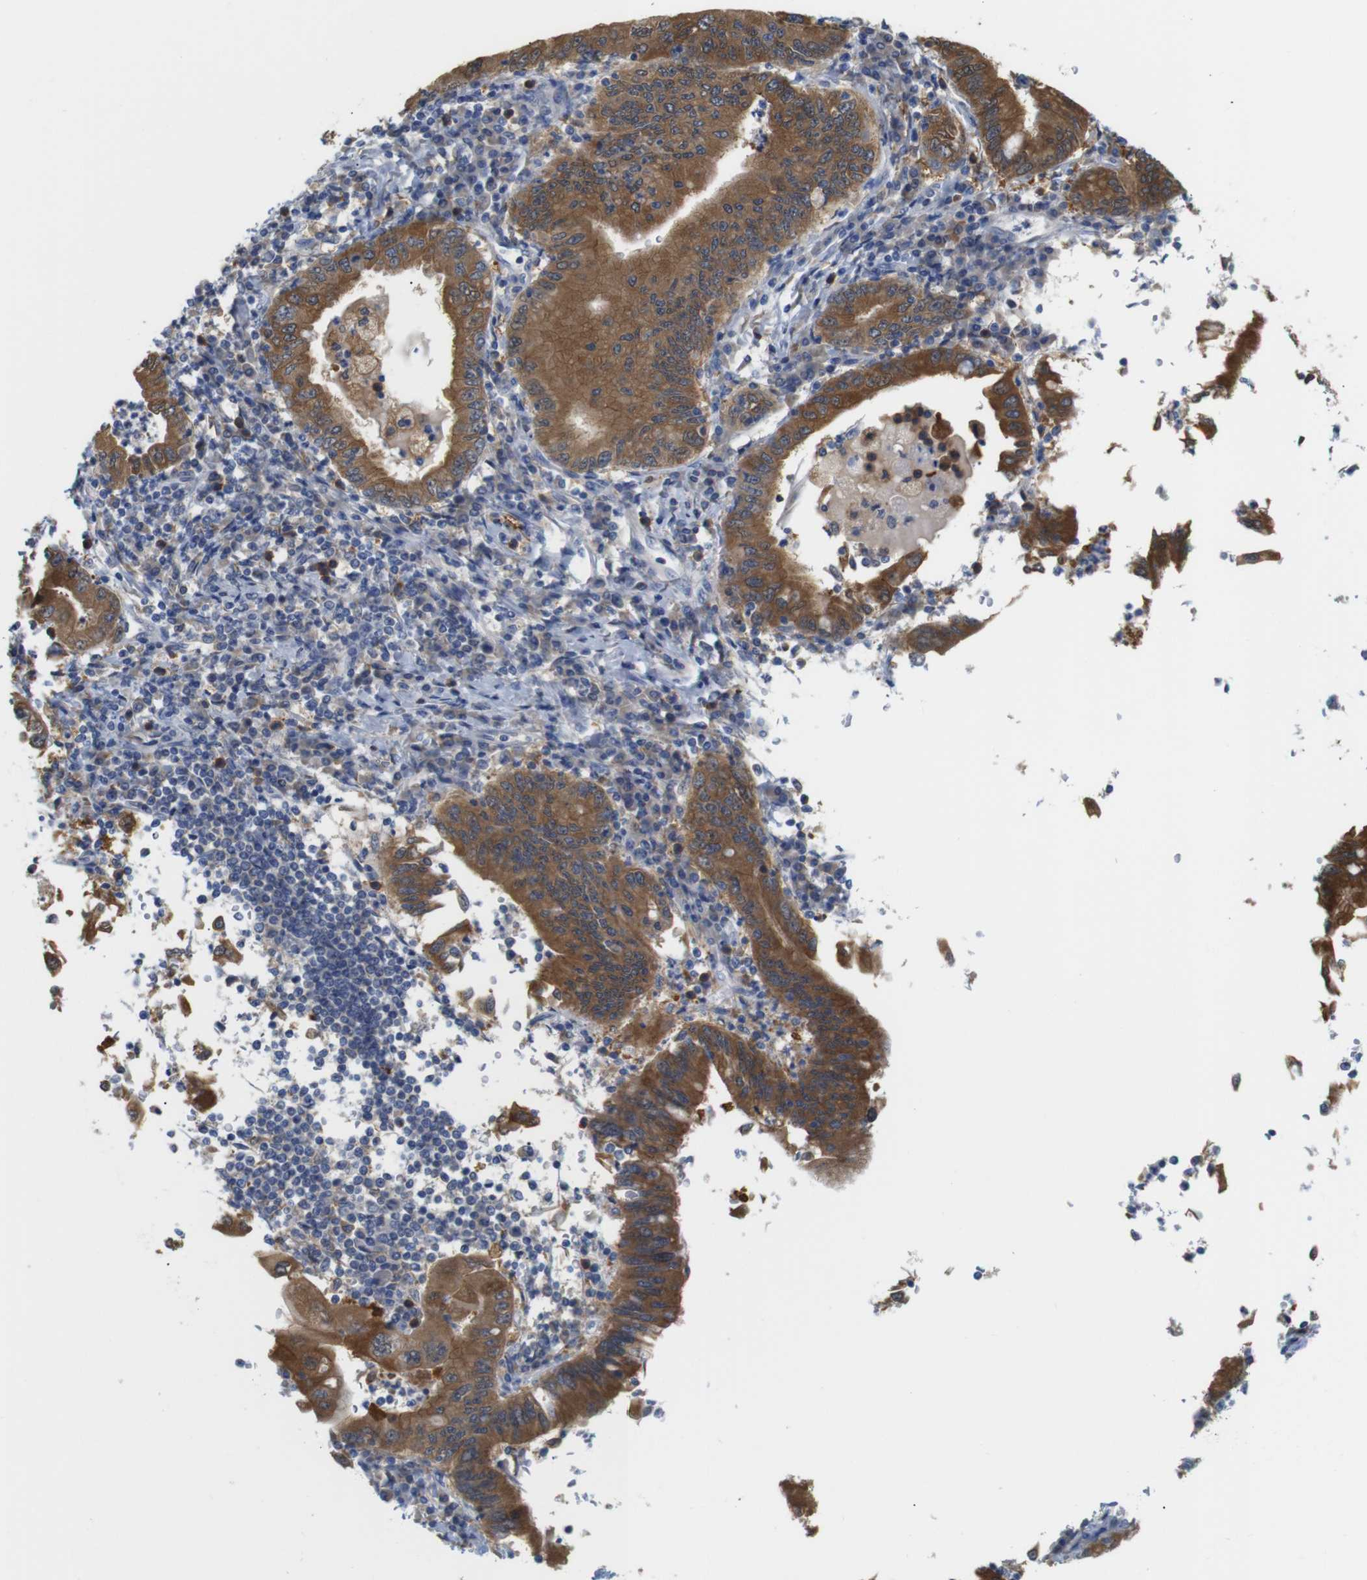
{"staining": {"intensity": "moderate", "quantity": ">75%", "location": "cytoplasmic/membranous"}, "tissue": "stomach cancer", "cell_type": "Tumor cells", "image_type": "cancer", "snomed": [{"axis": "morphology", "description": "Normal tissue, NOS"}, {"axis": "morphology", "description": "Adenocarcinoma, NOS"}, {"axis": "topography", "description": "Esophagus"}, {"axis": "topography", "description": "Stomach, upper"}, {"axis": "topography", "description": "Peripheral nerve tissue"}], "caption": "An immunohistochemistry (IHC) histopathology image of tumor tissue is shown. Protein staining in brown shows moderate cytoplasmic/membranous positivity in stomach adenocarcinoma within tumor cells.", "gene": "NEBL", "patient": {"sex": "male", "age": 62}}